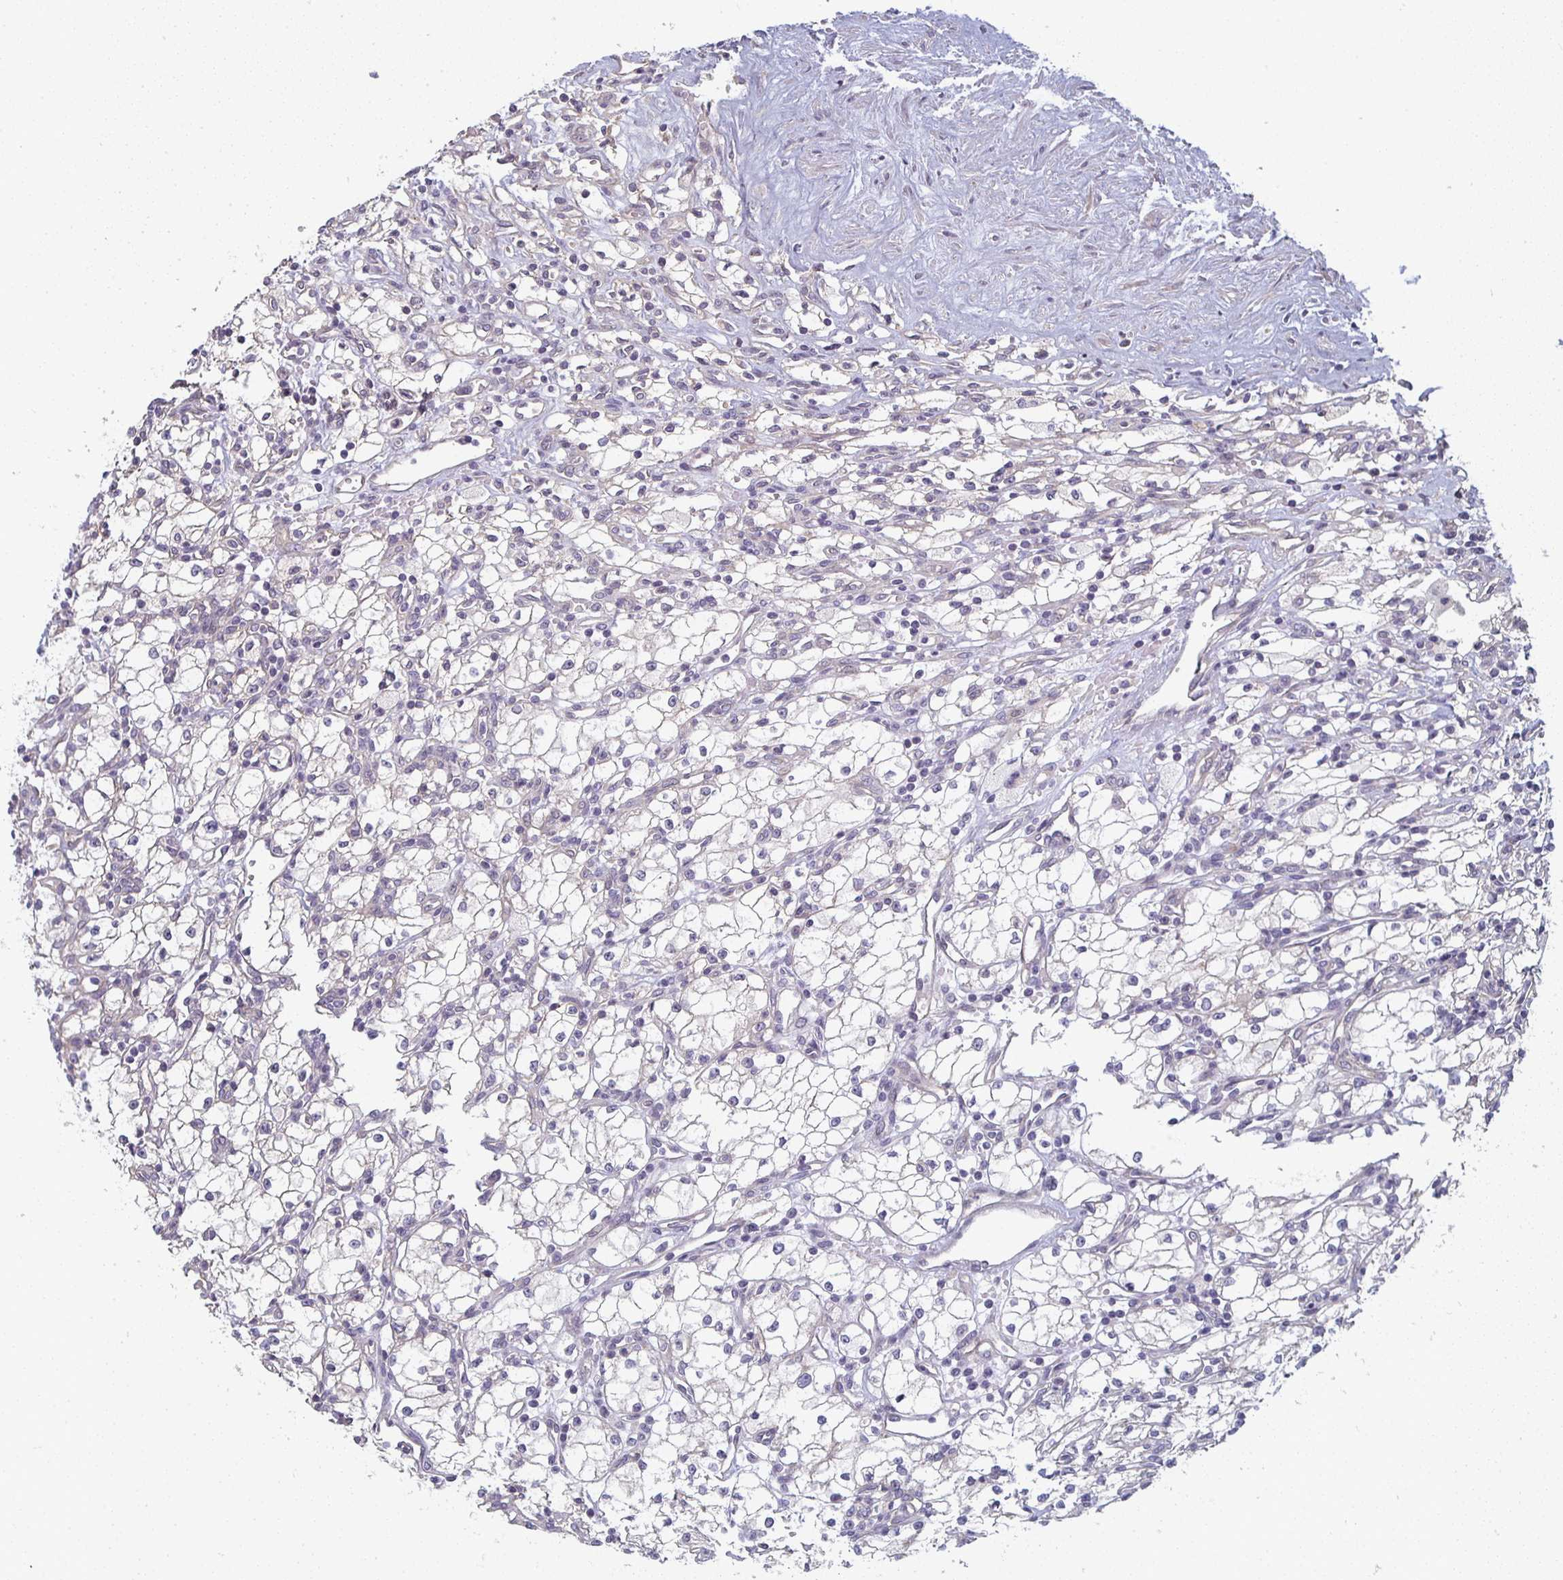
{"staining": {"intensity": "negative", "quantity": "none", "location": "none"}, "tissue": "renal cancer", "cell_type": "Tumor cells", "image_type": "cancer", "snomed": [{"axis": "morphology", "description": "Adenocarcinoma, NOS"}, {"axis": "topography", "description": "Kidney"}], "caption": "This is a image of immunohistochemistry staining of renal cancer (adenocarcinoma), which shows no staining in tumor cells.", "gene": "CTHRC1", "patient": {"sex": "male", "age": 59}}